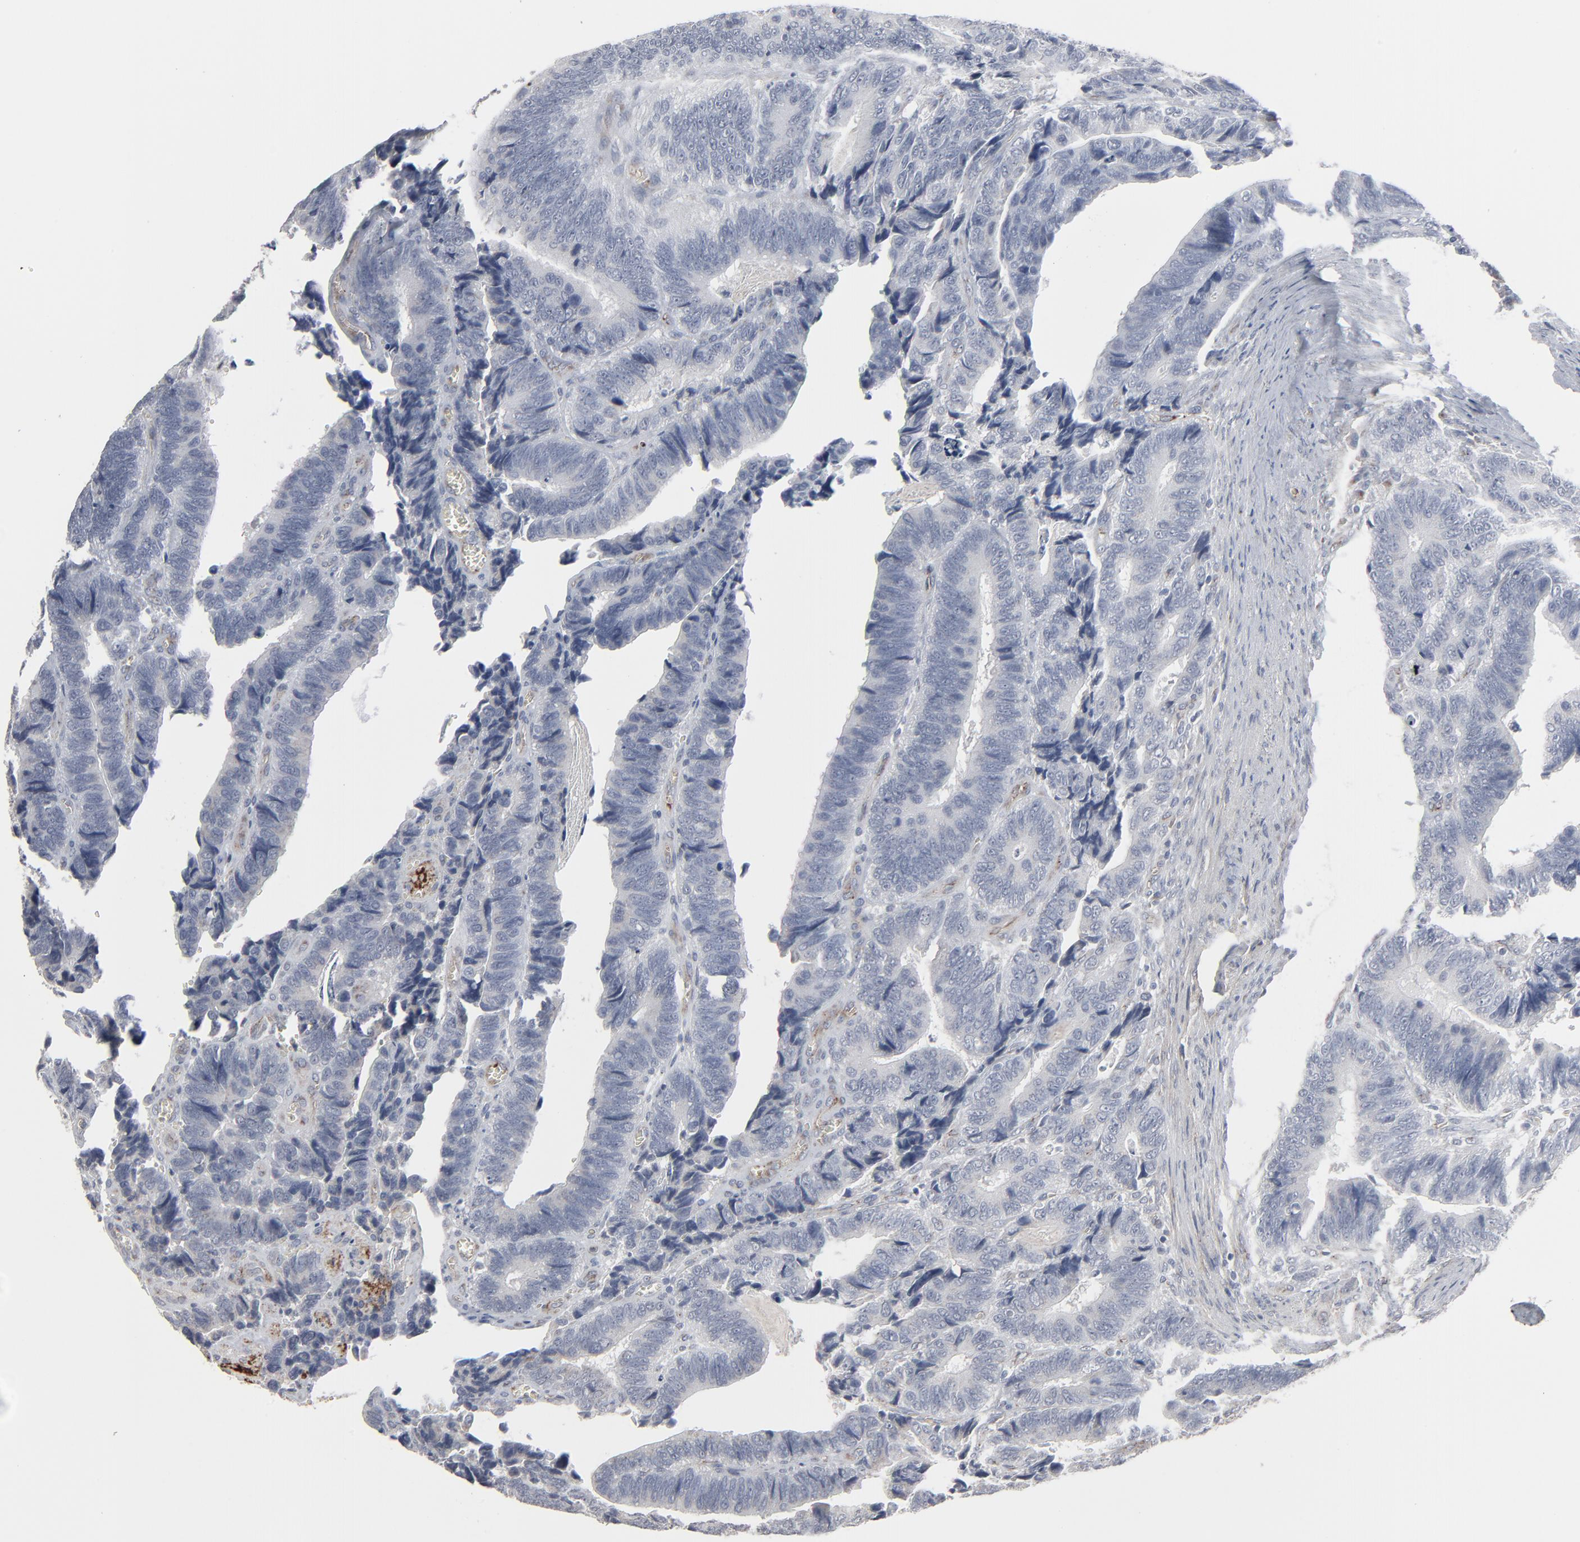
{"staining": {"intensity": "negative", "quantity": "none", "location": "none"}, "tissue": "colorectal cancer", "cell_type": "Tumor cells", "image_type": "cancer", "snomed": [{"axis": "morphology", "description": "Adenocarcinoma, NOS"}, {"axis": "topography", "description": "Colon"}], "caption": "Immunohistochemical staining of colorectal cancer exhibits no significant staining in tumor cells.", "gene": "JAM3", "patient": {"sex": "male", "age": 72}}